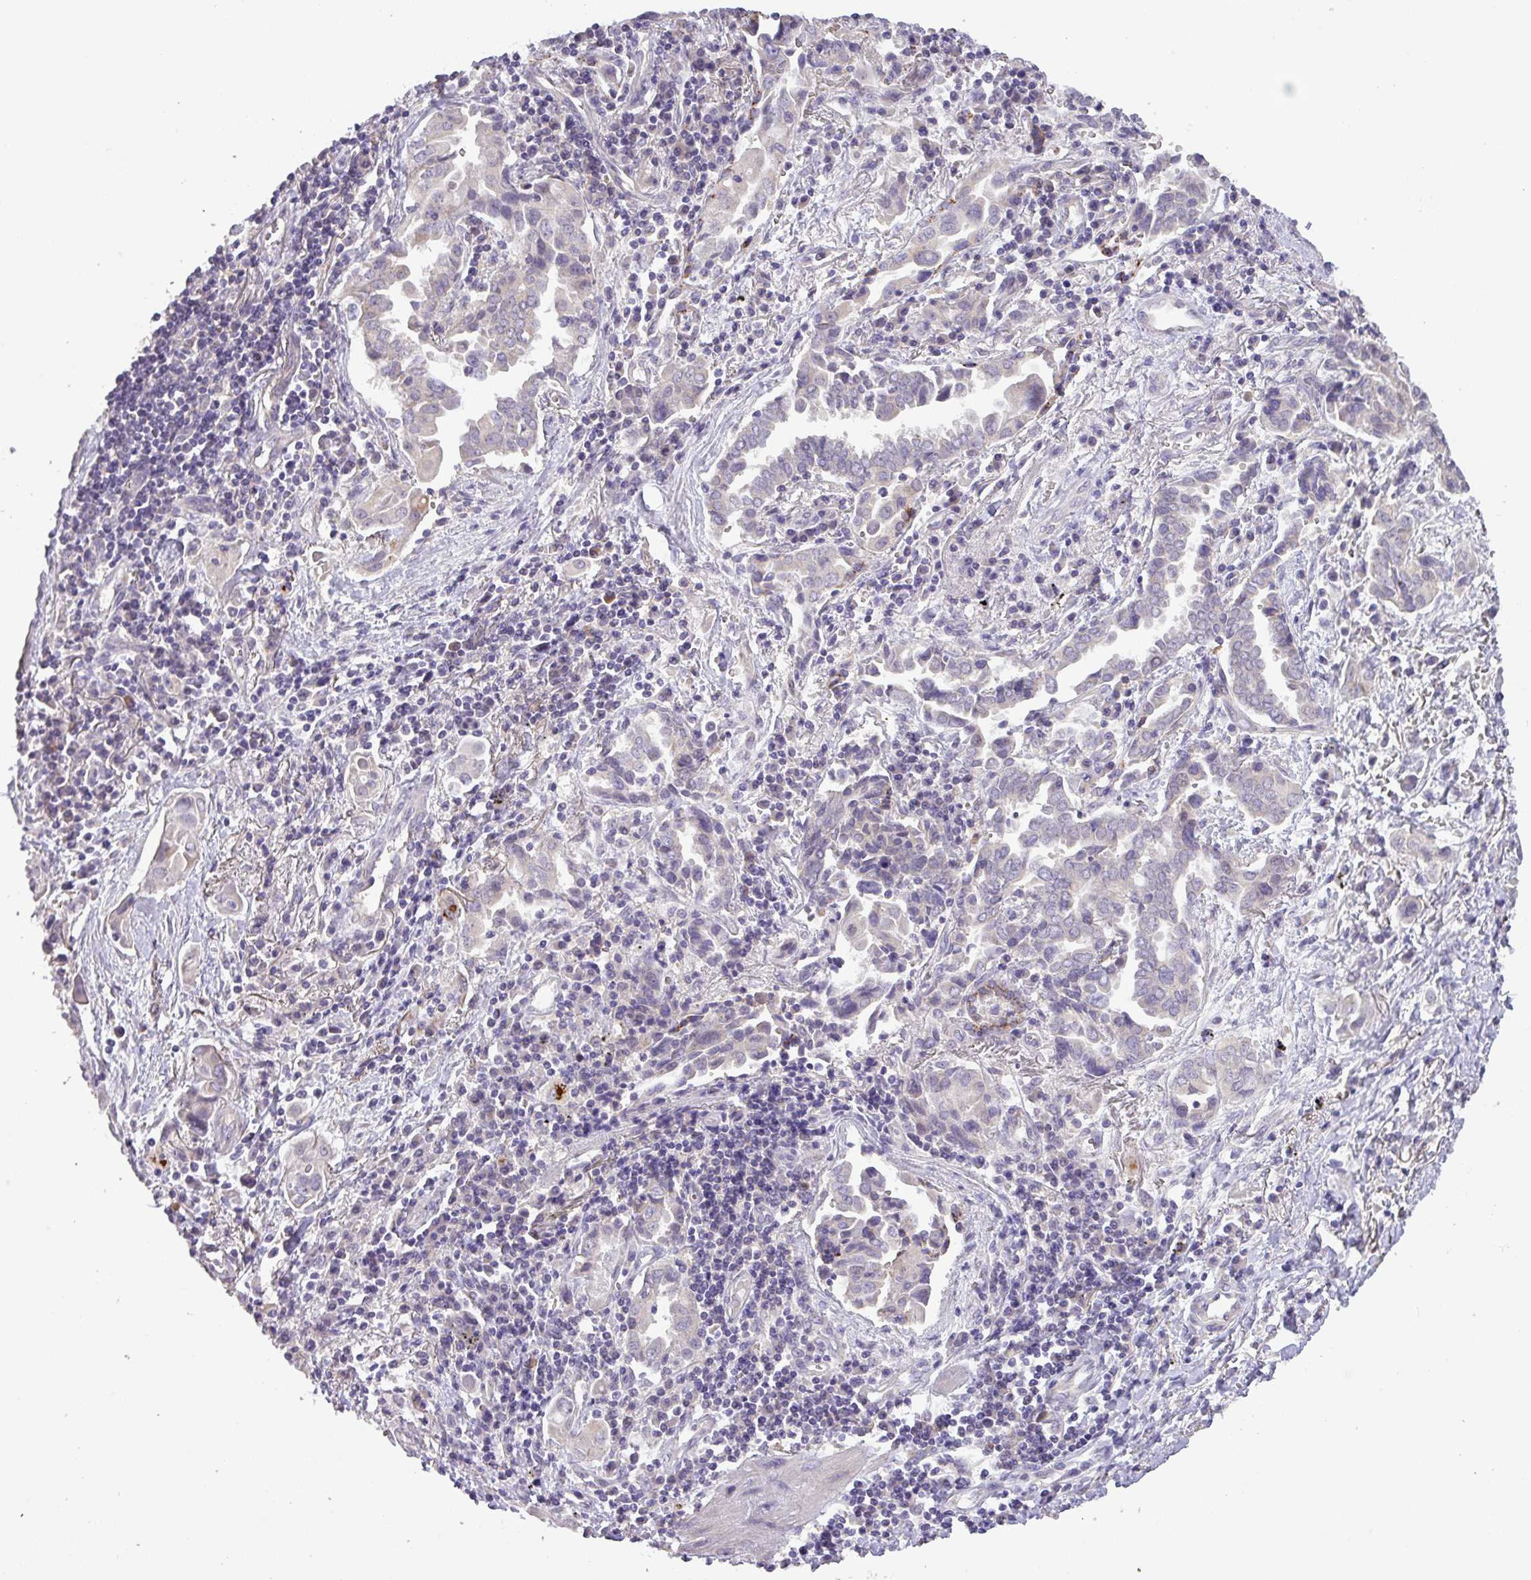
{"staining": {"intensity": "negative", "quantity": "none", "location": "none"}, "tissue": "lung cancer", "cell_type": "Tumor cells", "image_type": "cancer", "snomed": [{"axis": "morphology", "description": "Adenocarcinoma, NOS"}, {"axis": "topography", "description": "Lung"}], "caption": "Histopathology image shows no protein positivity in tumor cells of lung cancer tissue.", "gene": "GALNT12", "patient": {"sex": "male", "age": 76}}